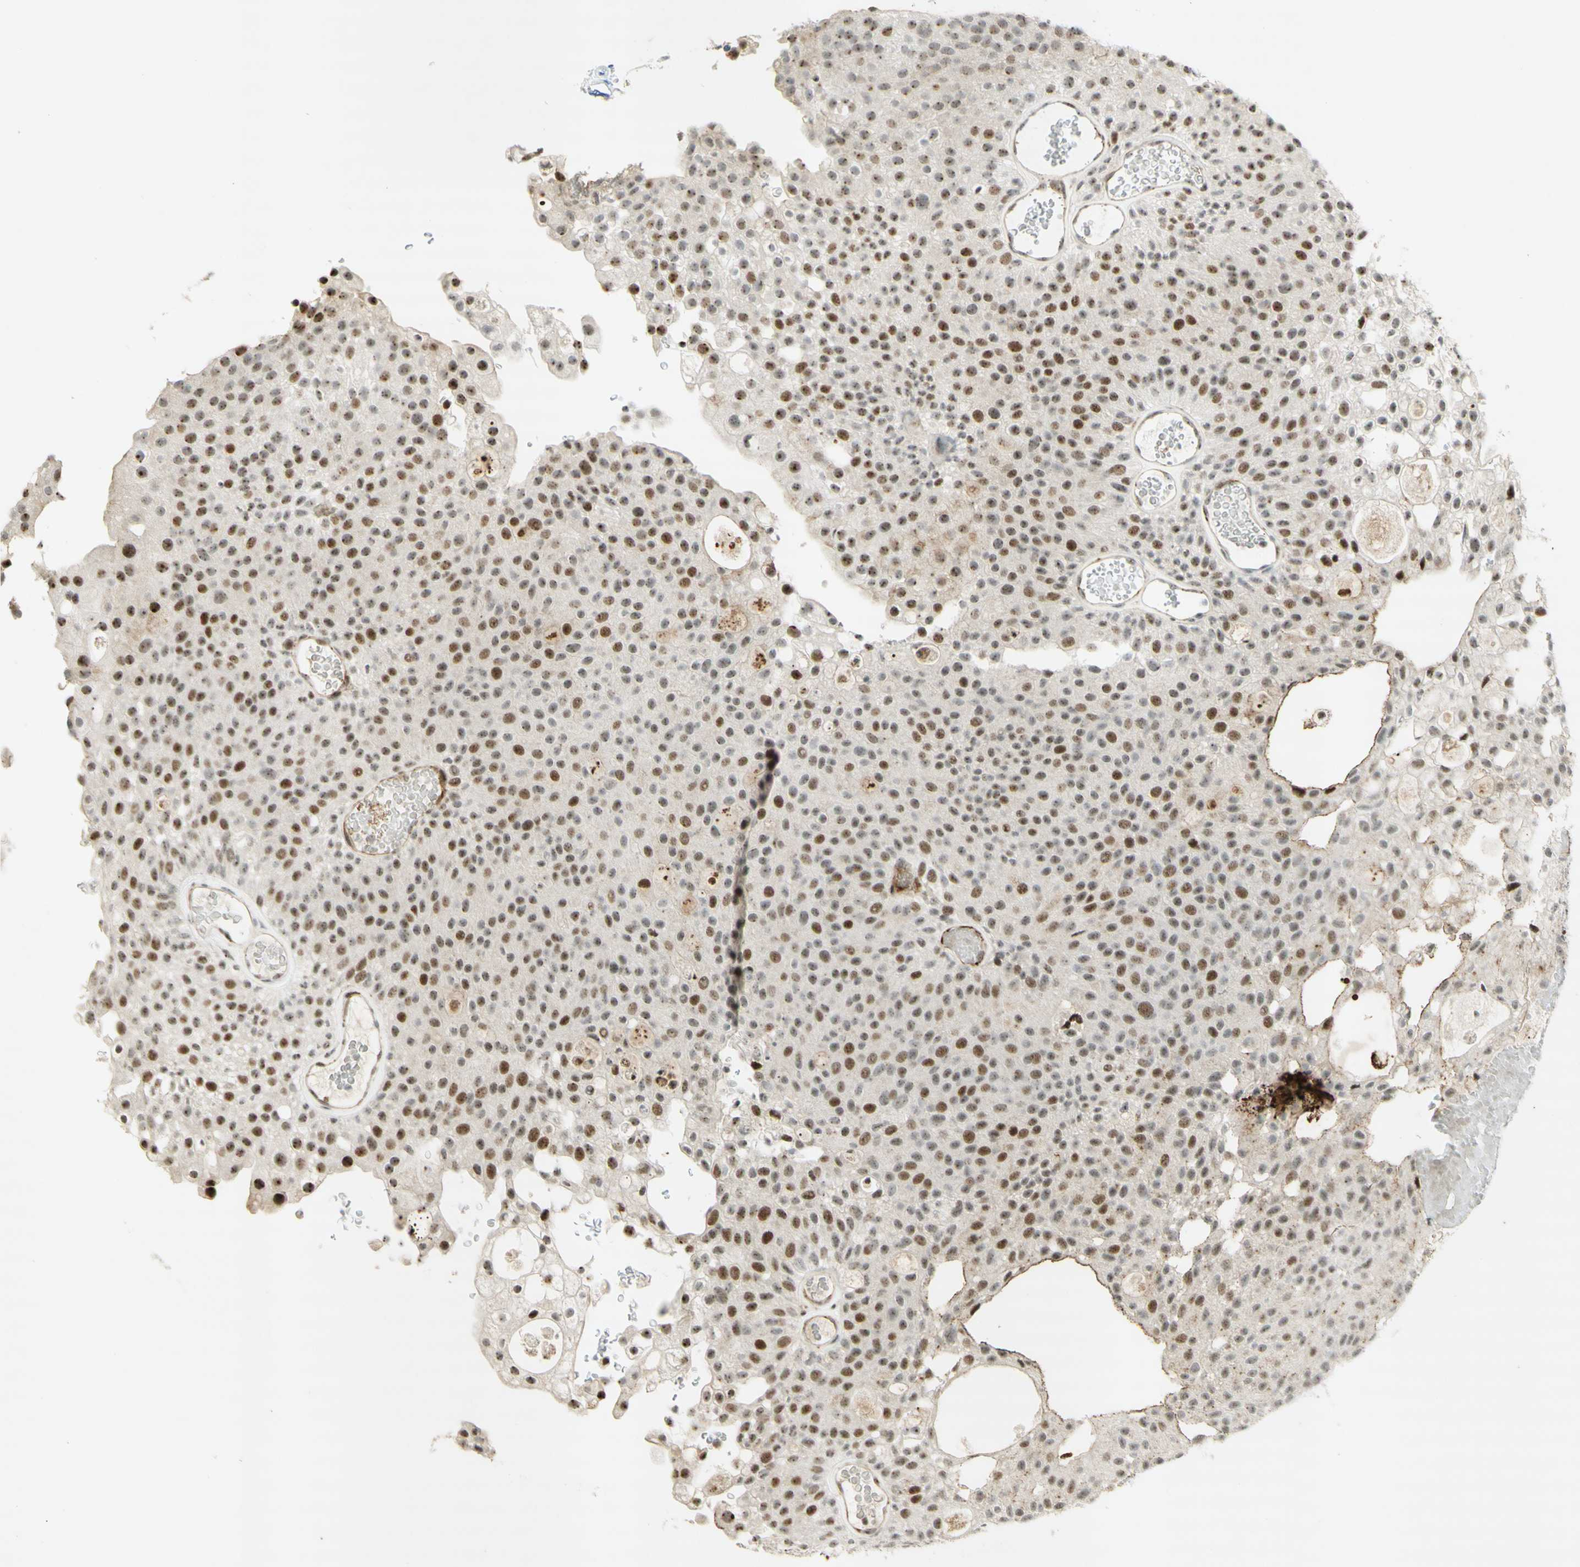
{"staining": {"intensity": "moderate", "quantity": ">75%", "location": "nuclear"}, "tissue": "urothelial cancer", "cell_type": "Tumor cells", "image_type": "cancer", "snomed": [{"axis": "morphology", "description": "Urothelial carcinoma, Low grade"}, {"axis": "topography", "description": "Urinary bladder"}], "caption": "Tumor cells exhibit medium levels of moderate nuclear positivity in about >75% of cells in human urothelial cancer.", "gene": "IRF1", "patient": {"sex": "male", "age": 78}}